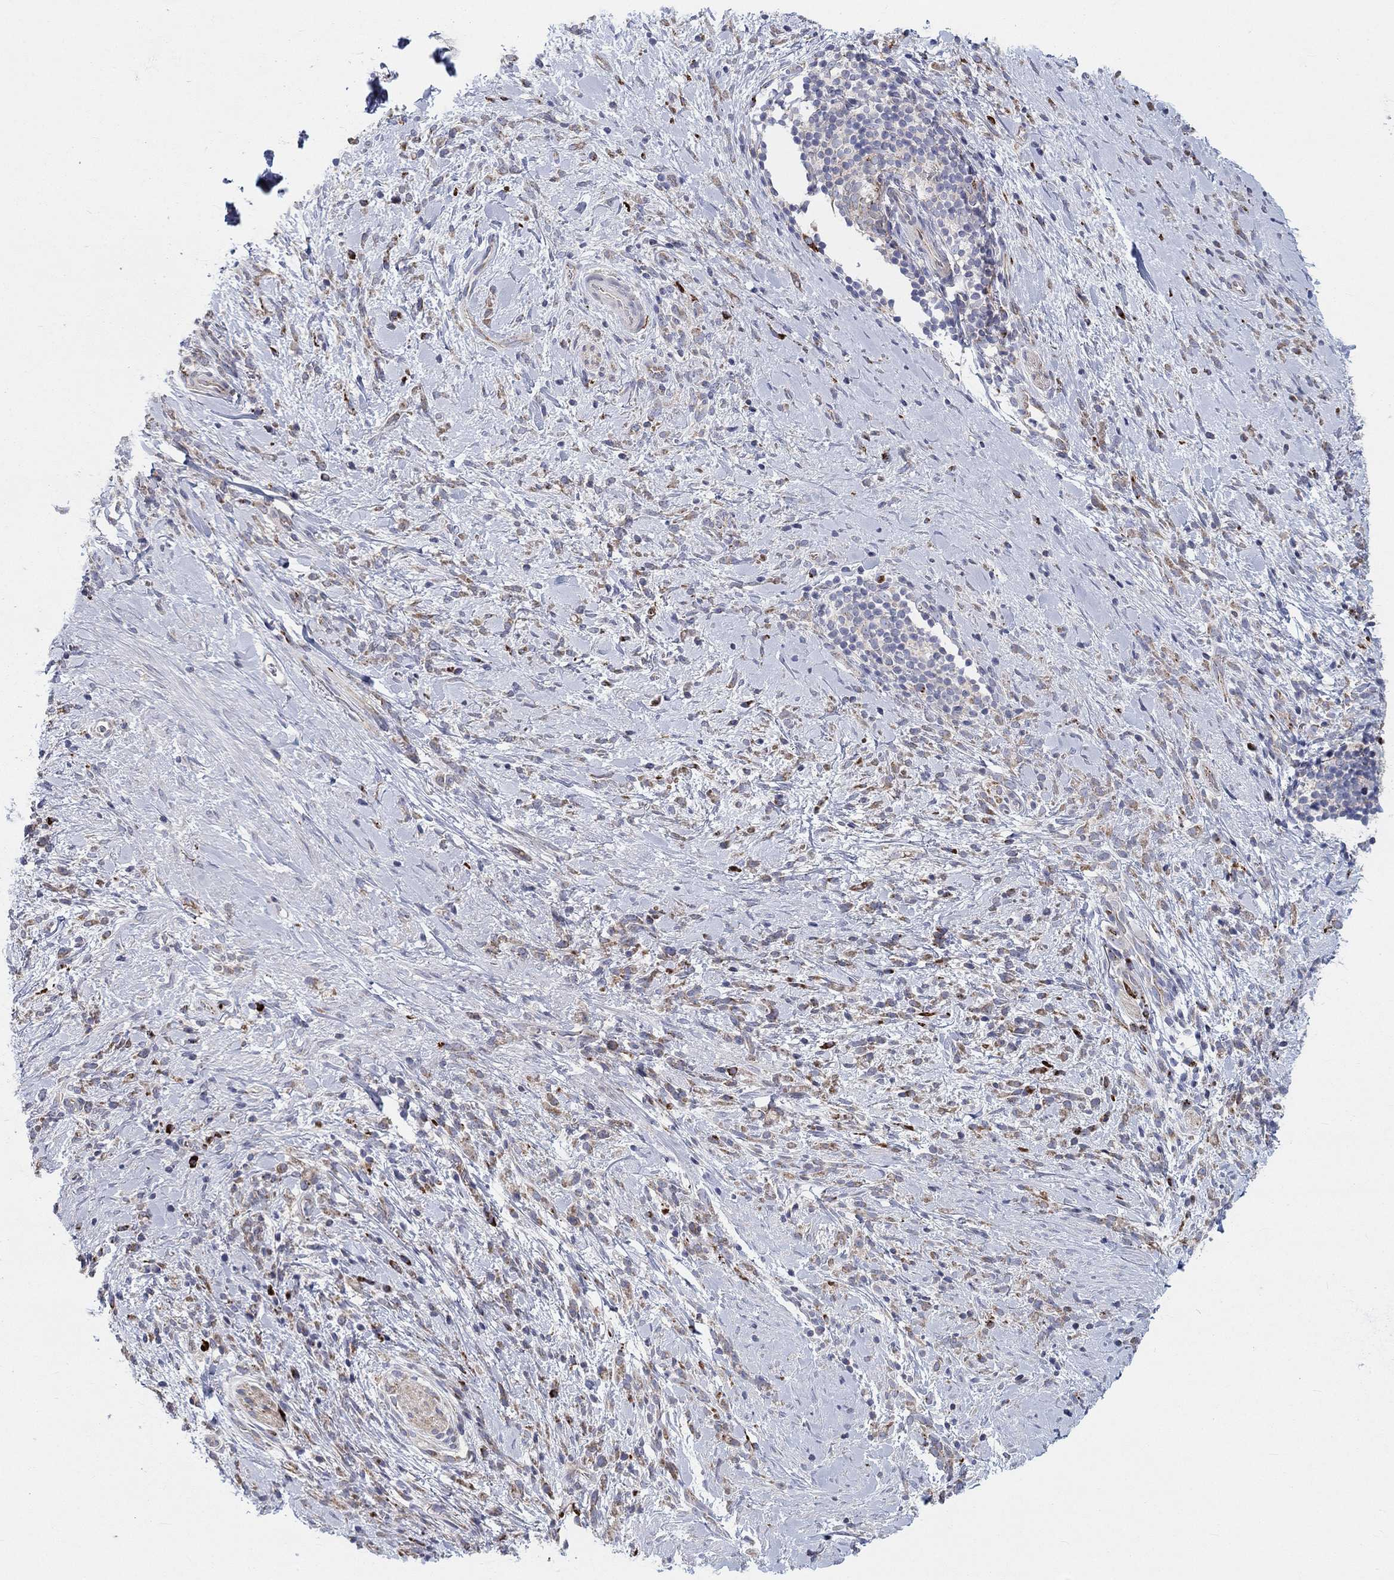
{"staining": {"intensity": "weak", "quantity": ">75%", "location": "cytoplasmic/membranous"}, "tissue": "stomach cancer", "cell_type": "Tumor cells", "image_type": "cancer", "snomed": [{"axis": "morphology", "description": "Adenocarcinoma, NOS"}, {"axis": "topography", "description": "Stomach"}], "caption": "Immunohistochemical staining of stomach adenocarcinoma reveals weak cytoplasmic/membranous protein expression in approximately >75% of tumor cells. Using DAB (3,3'-diaminobenzidine) (brown) and hematoxylin (blue) stains, captured at high magnification using brightfield microscopy.", "gene": "BCO2", "patient": {"sex": "female", "age": 57}}